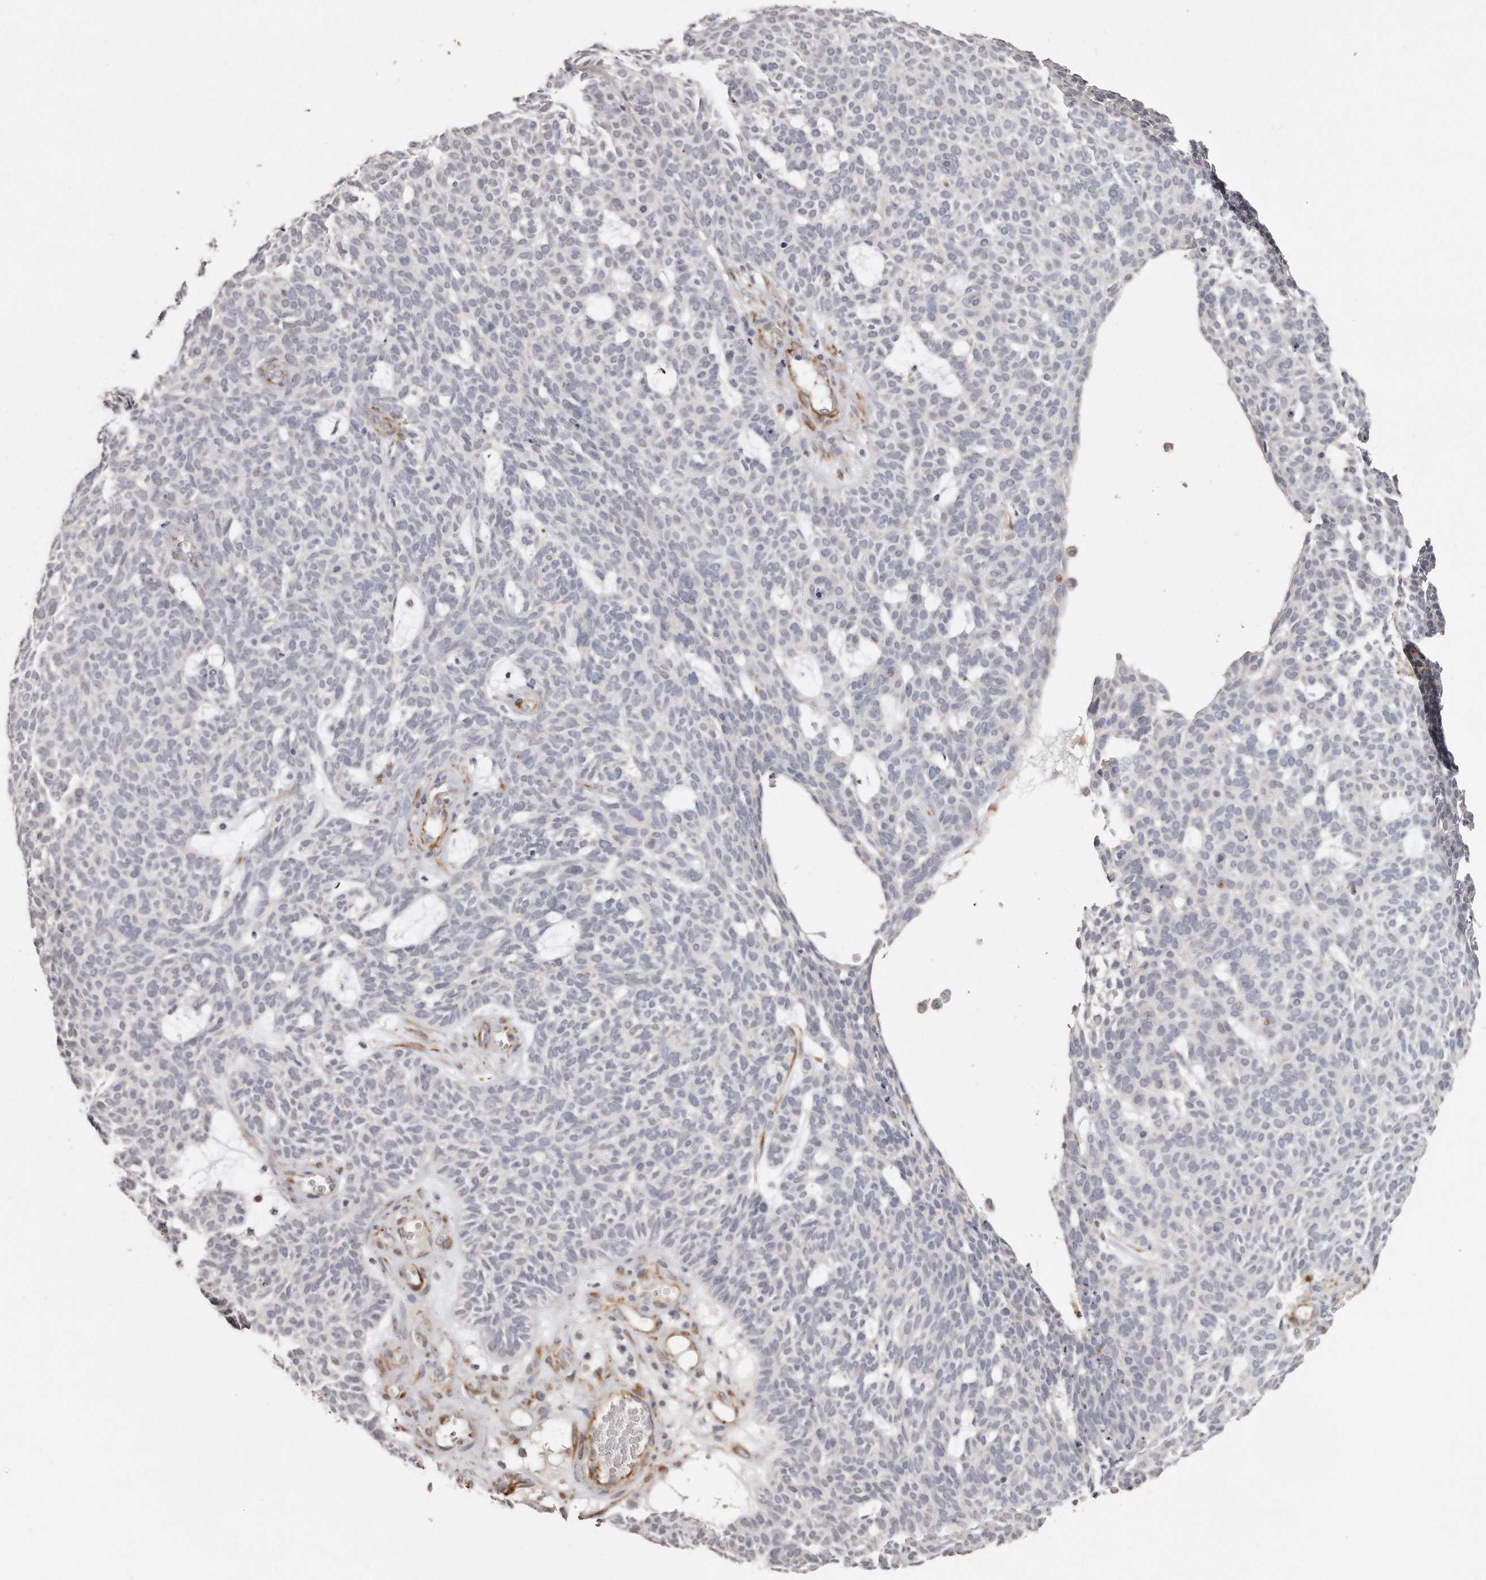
{"staining": {"intensity": "negative", "quantity": "none", "location": "none"}, "tissue": "skin cancer", "cell_type": "Tumor cells", "image_type": "cancer", "snomed": [{"axis": "morphology", "description": "Squamous cell carcinoma, NOS"}, {"axis": "topography", "description": "Skin"}], "caption": "Immunohistochemistry of skin cancer (squamous cell carcinoma) reveals no expression in tumor cells.", "gene": "ZYG11A", "patient": {"sex": "female", "age": 90}}